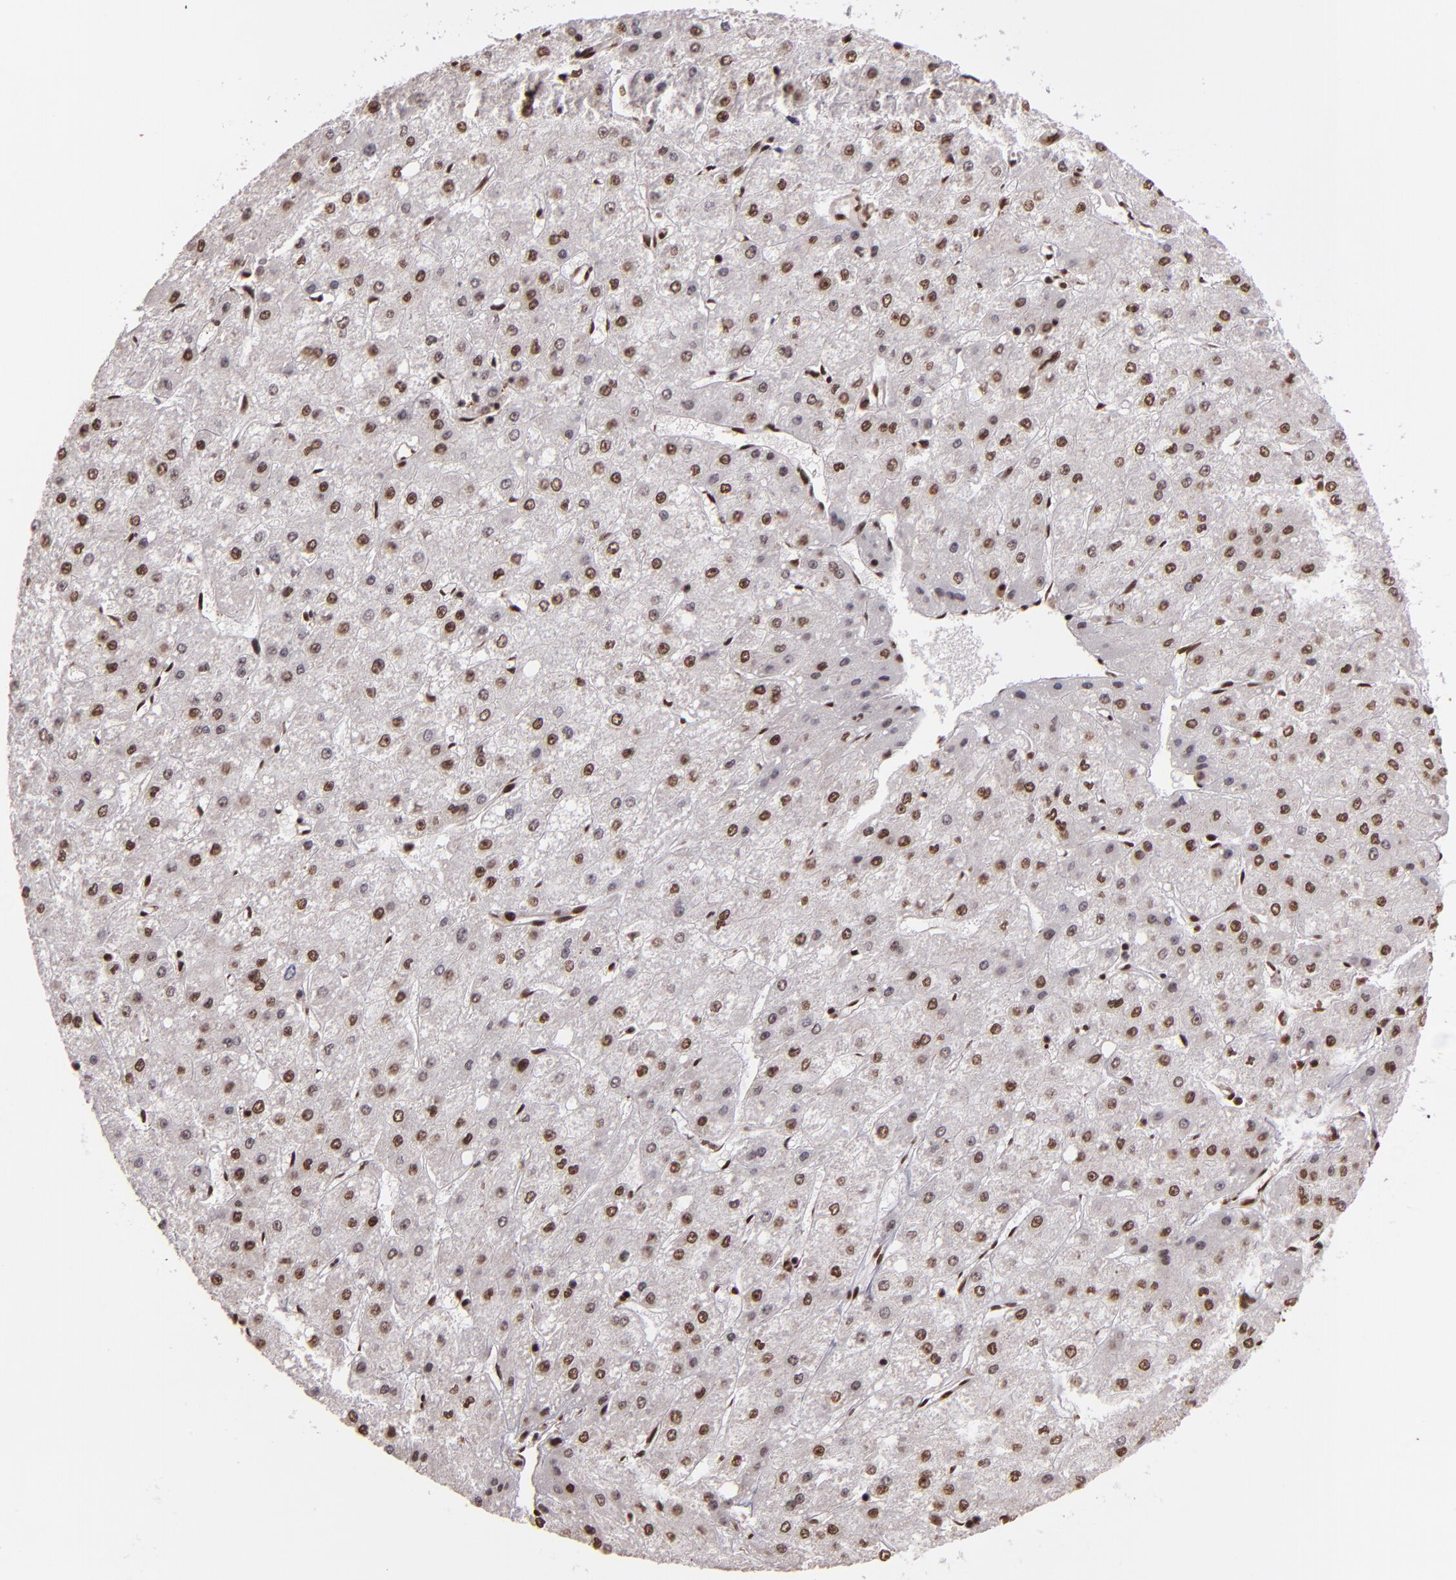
{"staining": {"intensity": "moderate", "quantity": "25%-75%", "location": "nuclear"}, "tissue": "liver cancer", "cell_type": "Tumor cells", "image_type": "cancer", "snomed": [{"axis": "morphology", "description": "Carcinoma, Hepatocellular, NOS"}, {"axis": "topography", "description": "Liver"}], "caption": "Protein staining demonstrates moderate nuclear positivity in about 25%-75% of tumor cells in liver cancer.", "gene": "PQBP1", "patient": {"sex": "female", "age": 52}}